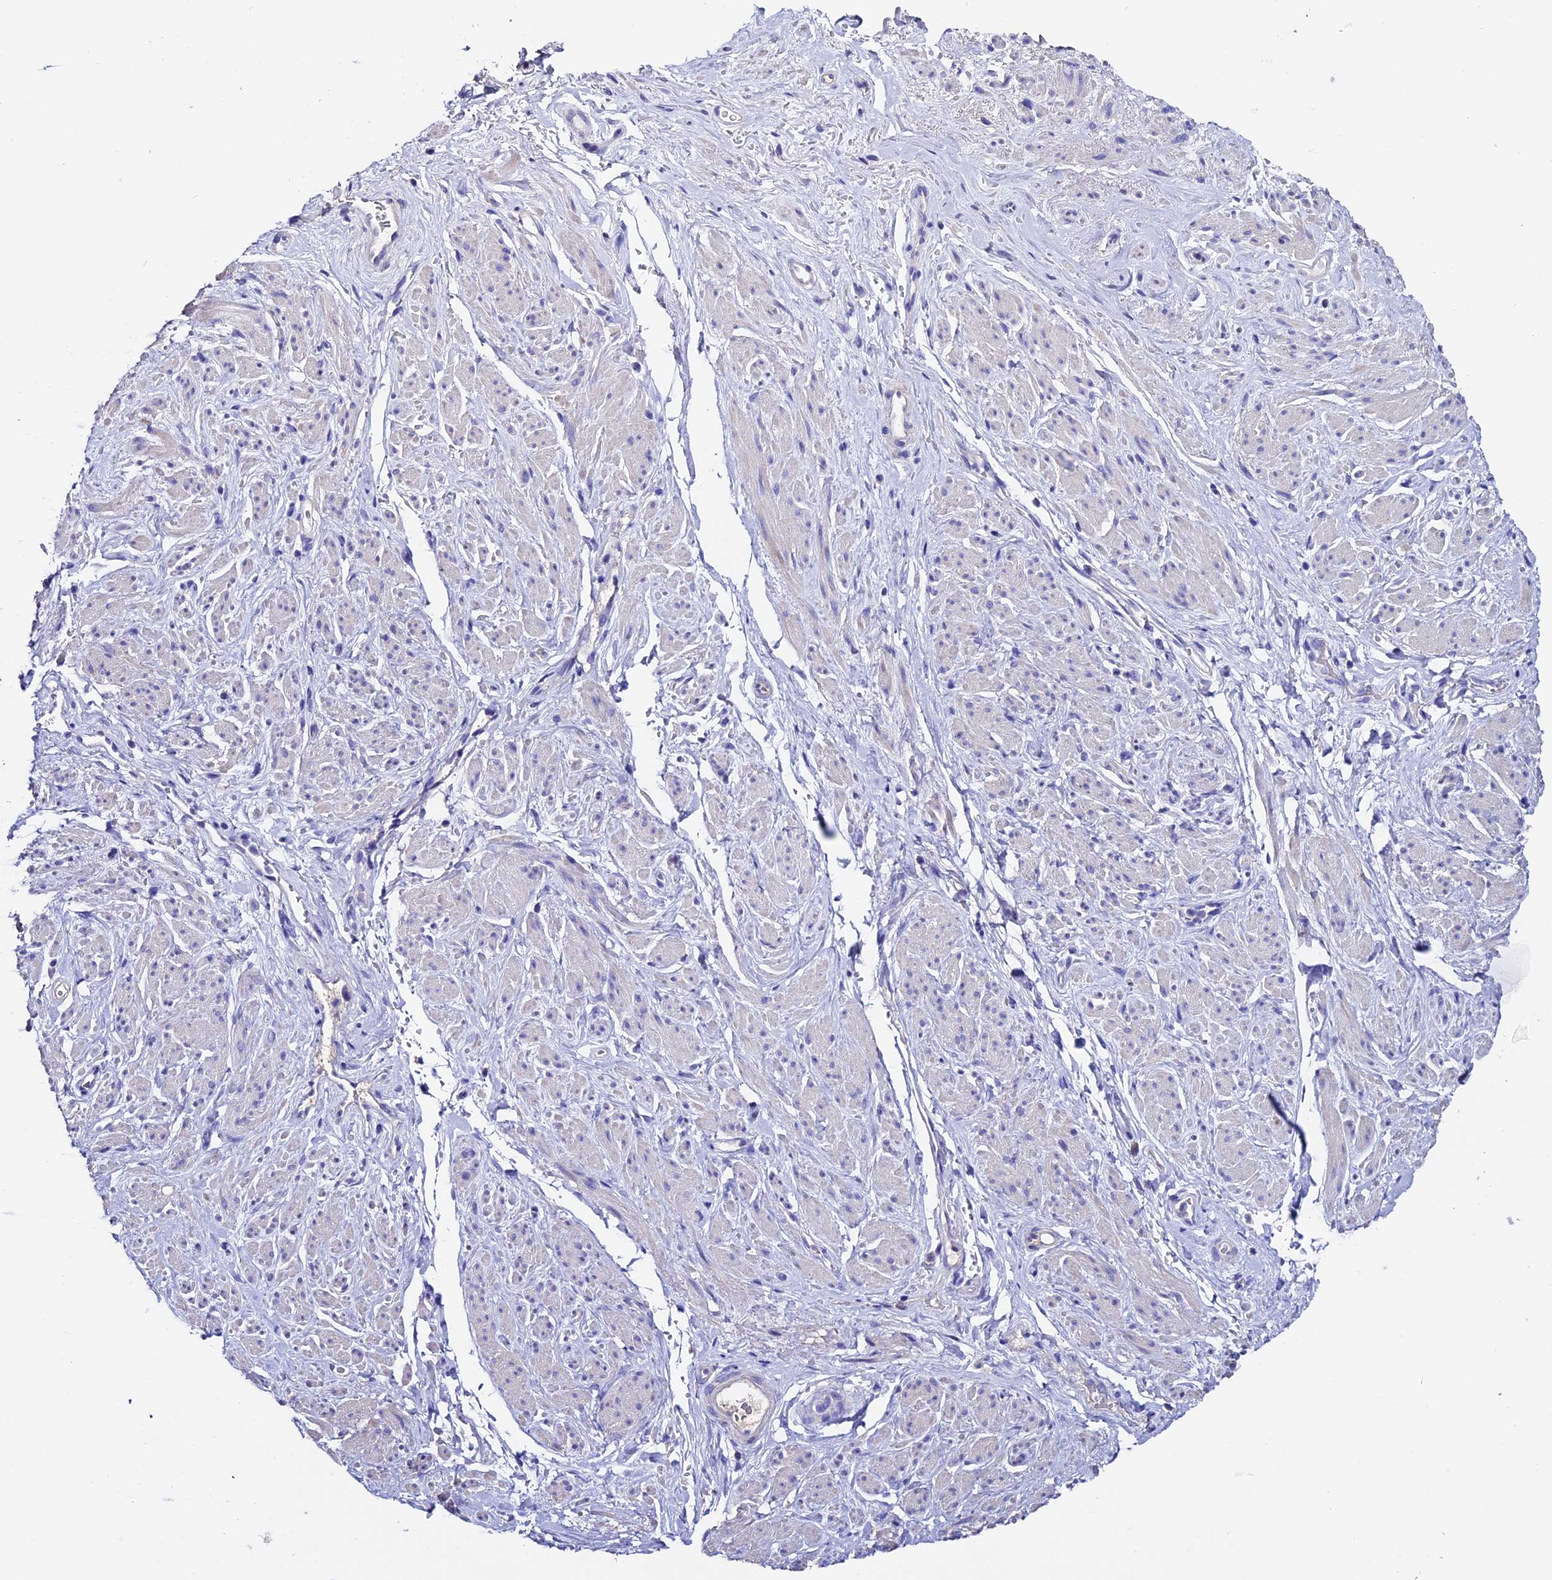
{"staining": {"intensity": "negative", "quantity": "none", "location": "none"}, "tissue": "smooth muscle", "cell_type": "Smooth muscle cells", "image_type": "normal", "snomed": [{"axis": "morphology", "description": "Normal tissue, NOS"}, {"axis": "topography", "description": "Smooth muscle"}, {"axis": "topography", "description": "Peripheral nerve tissue"}], "caption": "Immunohistochemical staining of normal human smooth muscle shows no significant positivity in smooth muscle cells.", "gene": "FBXW9", "patient": {"sex": "male", "age": 69}}